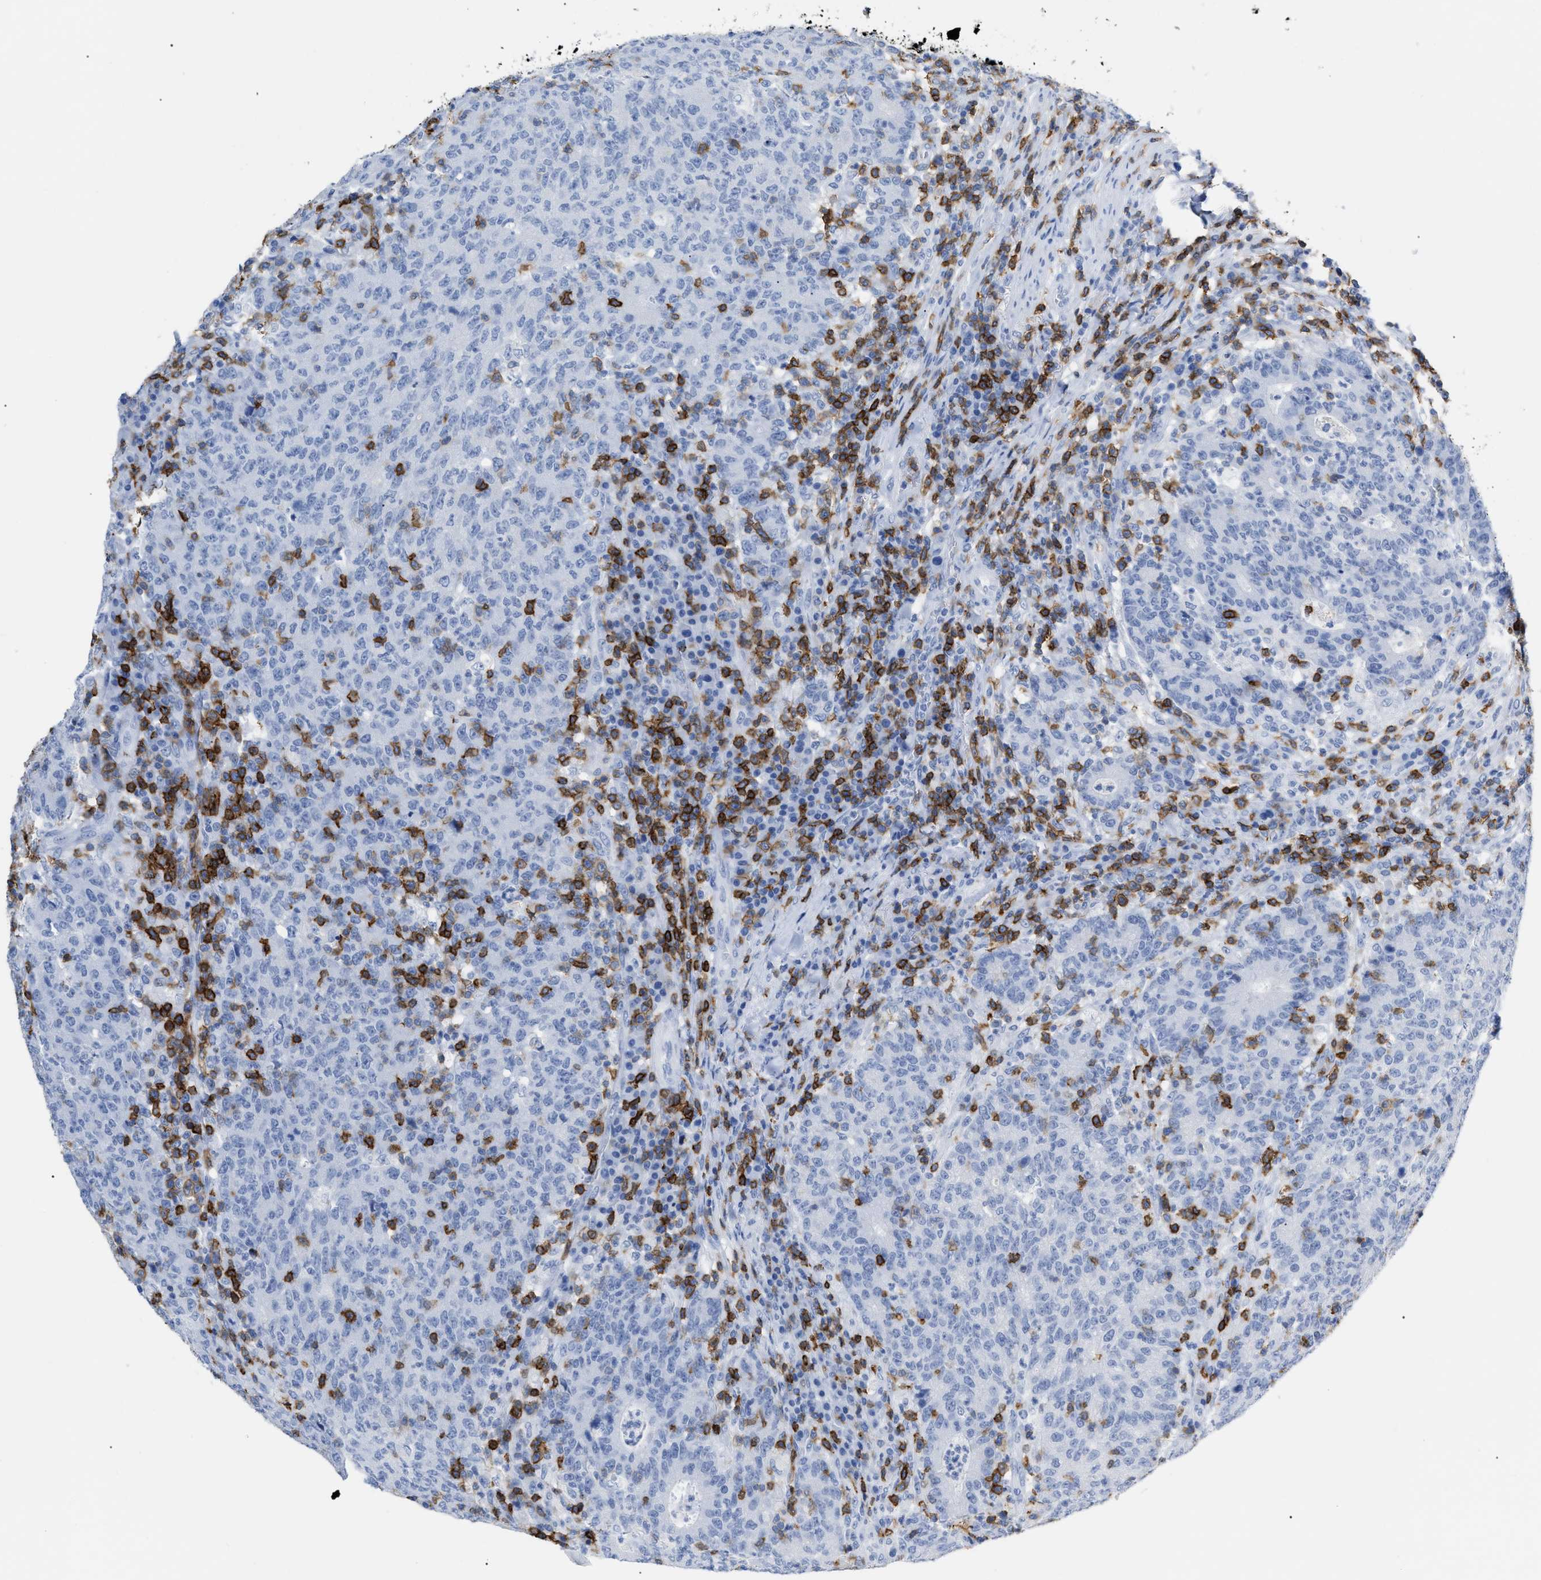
{"staining": {"intensity": "negative", "quantity": "none", "location": "none"}, "tissue": "colorectal cancer", "cell_type": "Tumor cells", "image_type": "cancer", "snomed": [{"axis": "morphology", "description": "Adenocarcinoma, NOS"}, {"axis": "topography", "description": "Colon"}], "caption": "IHC image of colorectal adenocarcinoma stained for a protein (brown), which exhibits no positivity in tumor cells. (Stains: DAB immunohistochemistry with hematoxylin counter stain, Microscopy: brightfield microscopy at high magnification).", "gene": "CD5", "patient": {"sex": "female", "age": 75}}